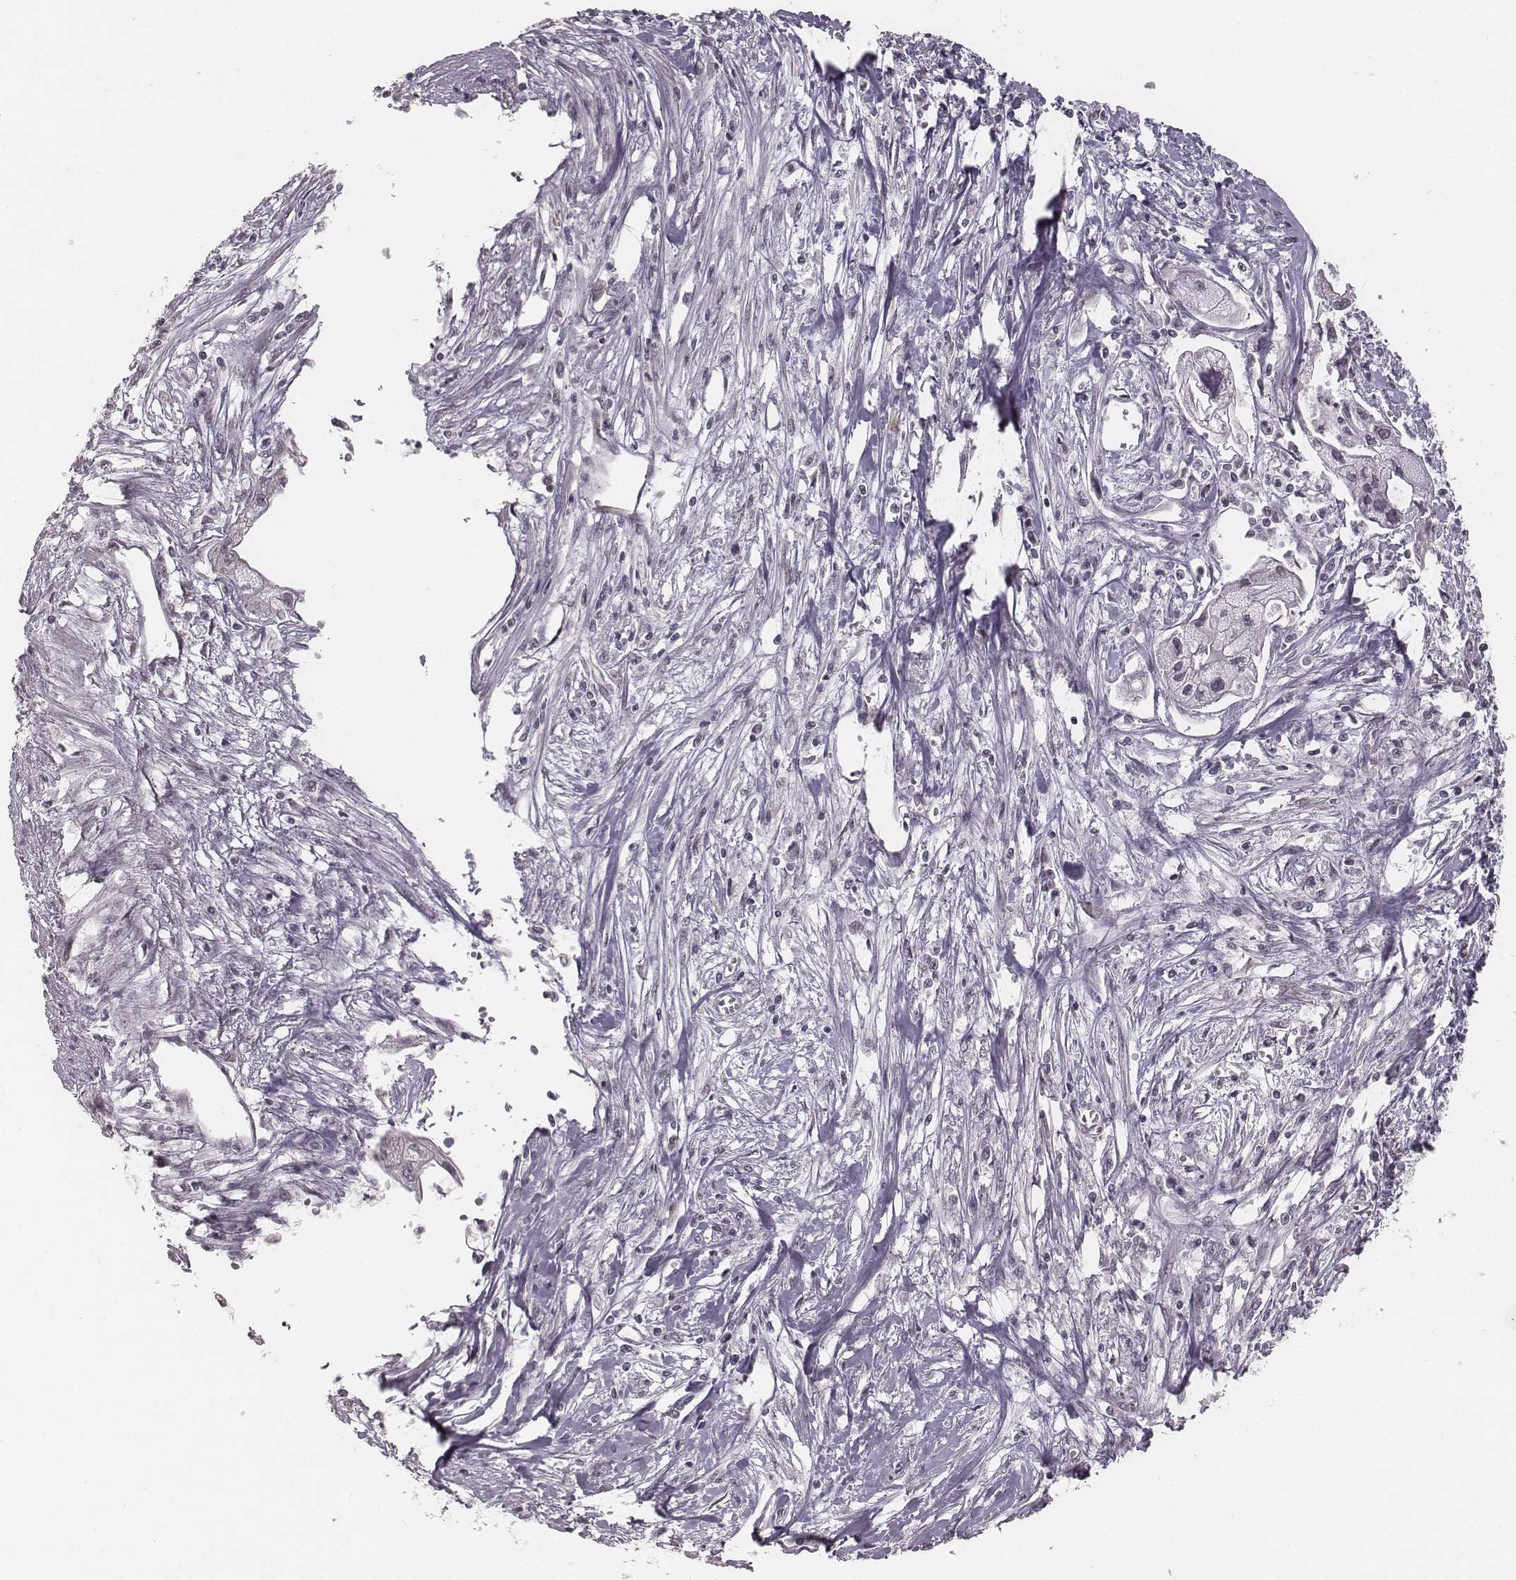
{"staining": {"intensity": "negative", "quantity": "none", "location": "none"}, "tissue": "pancreatic cancer", "cell_type": "Tumor cells", "image_type": "cancer", "snomed": [{"axis": "morphology", "description": "Adenocarcinoma, NOS"}, {"axis": "topography", "description": "Pancreas"}], "caption": "Immunohistochemistry histopathology image of human pancreatic cancer stained for a protein (brown), which exhibits no positivity in tumor cells.", "gene": "RPGRIP1", "patient": {"sex": "male", "age": 70}}